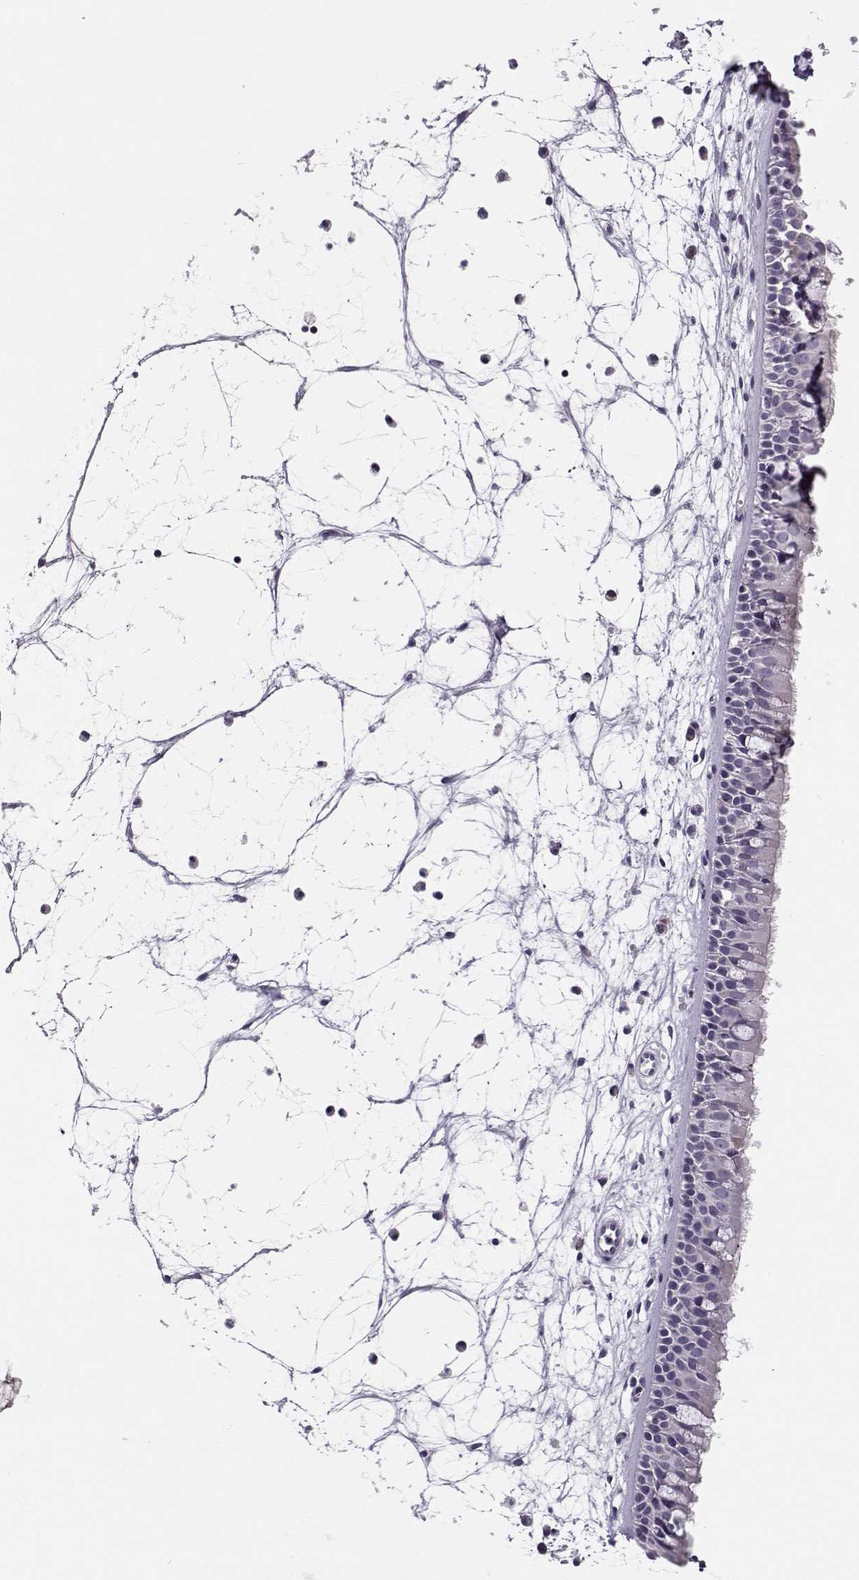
{"staining": {"intensity": "negative", "quantity": "none", "location": "none"}, "tissue": "nasopharynx", "cell_type": "Respiratory epithelial cells", "image_type": "normal", "snomed": [{"axis": "morphology", "description": "Normal tissue, NOS"}, {"axis": "topography", "description": "Nasopharynx"}], "caption": "Respiratory epithelial cells show no significant protein staining in benign nasopharynx. (IHC, brightfield microscopy, high magnification).", "gene": "KLF17", "patient": {"sex": "female", "age": 68}}